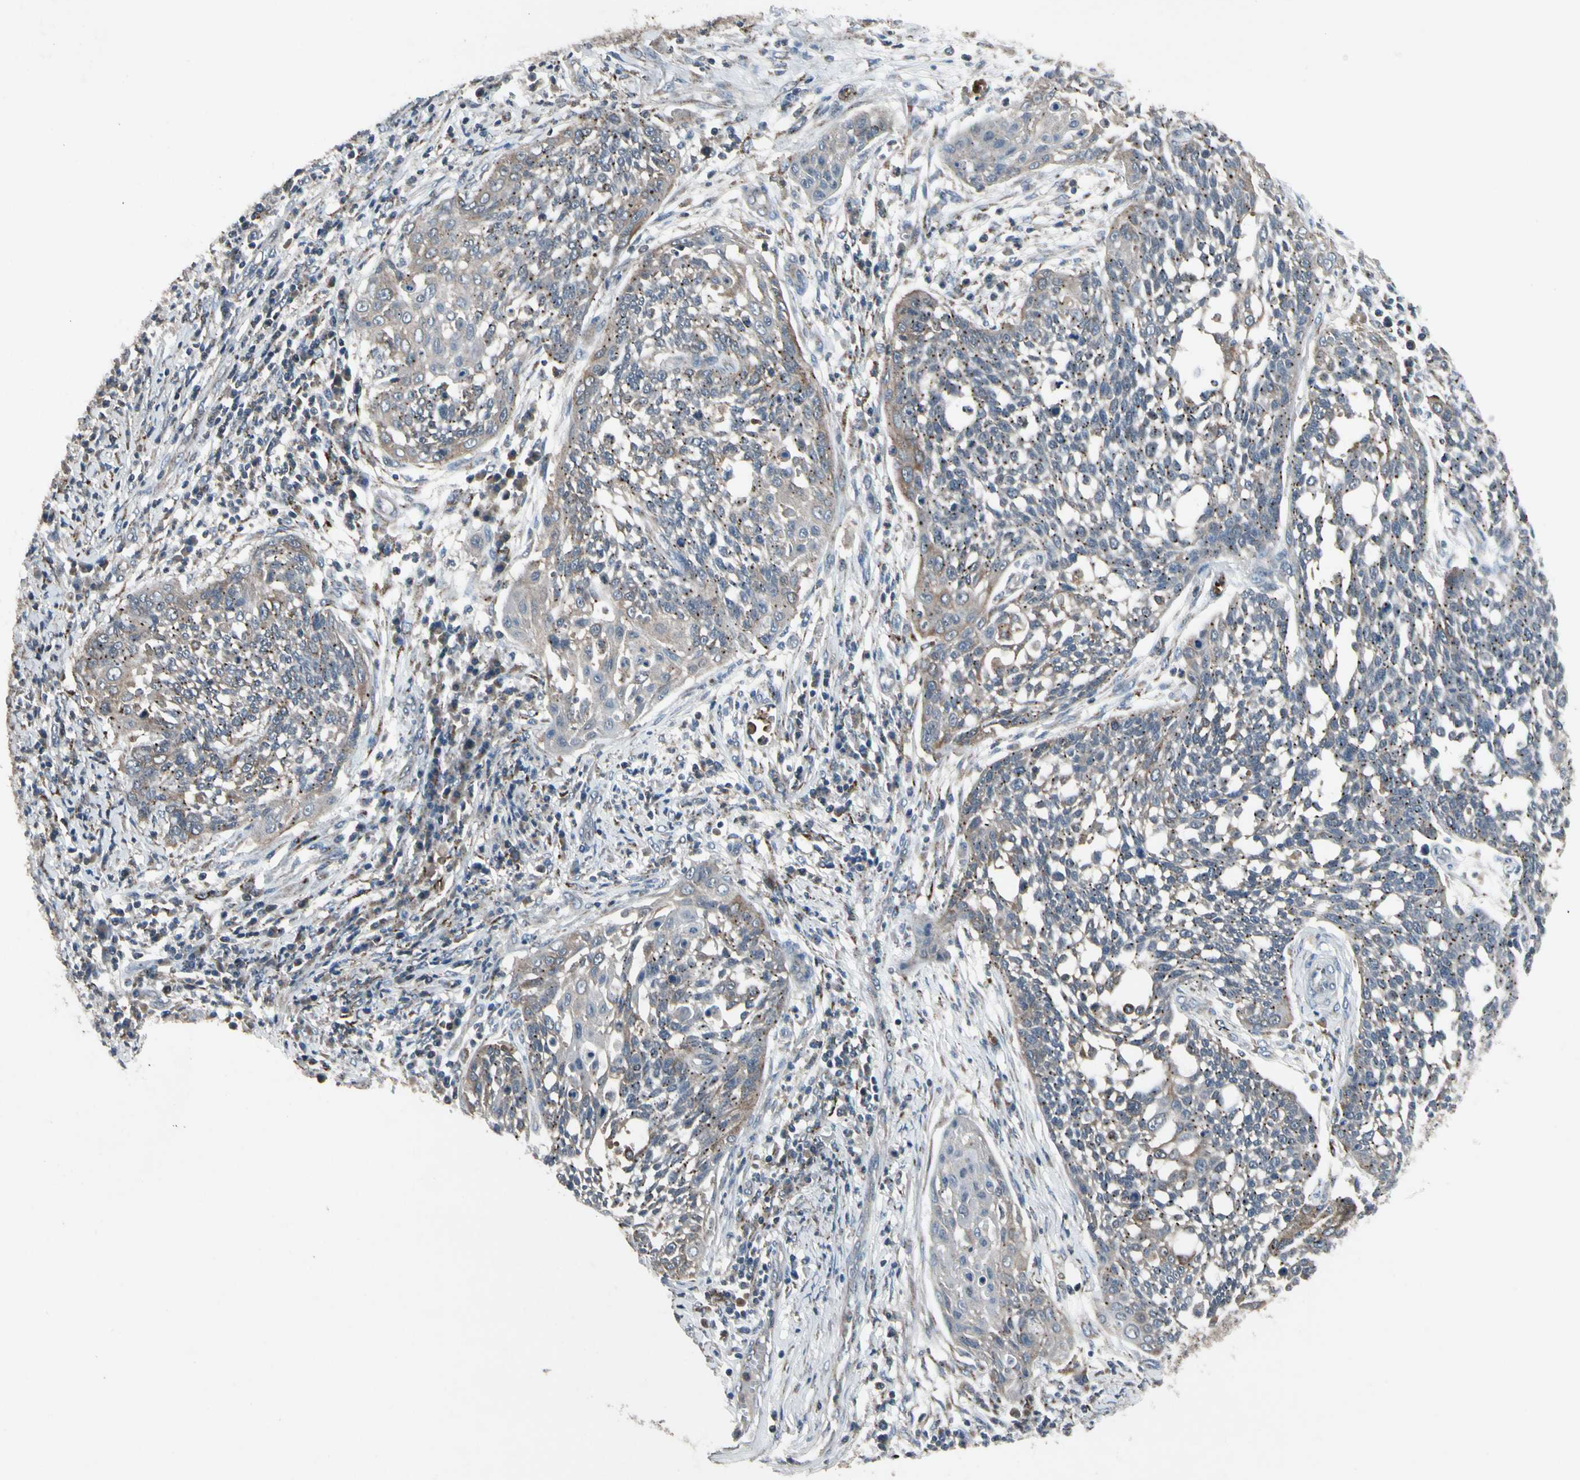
{"staining": {"intensity": "moderate", "quantity": "25%-75%", "location": "cytoplasmic/membranous"}, "tissue": "cervical cancer", "cell_type": "Tumor cells", "image_type": "cancer", "snomed": [{"axis": "morphology", "description": "Squamous cell carcinoma, NOS"}, {"axis": "topography", "description": "Cervix"}], "caption": "The immunohistochemical stain shows moderate cytoplasmic/membranous positivity in tumor cells of cervical squamous cell carcinoma tissue. Immunohistochemistry (ihc) stains the protein of interest in brown and the nuclei are stained blue.", "gene": "NMI", "patient": {"sex": "female", "age": 34}}